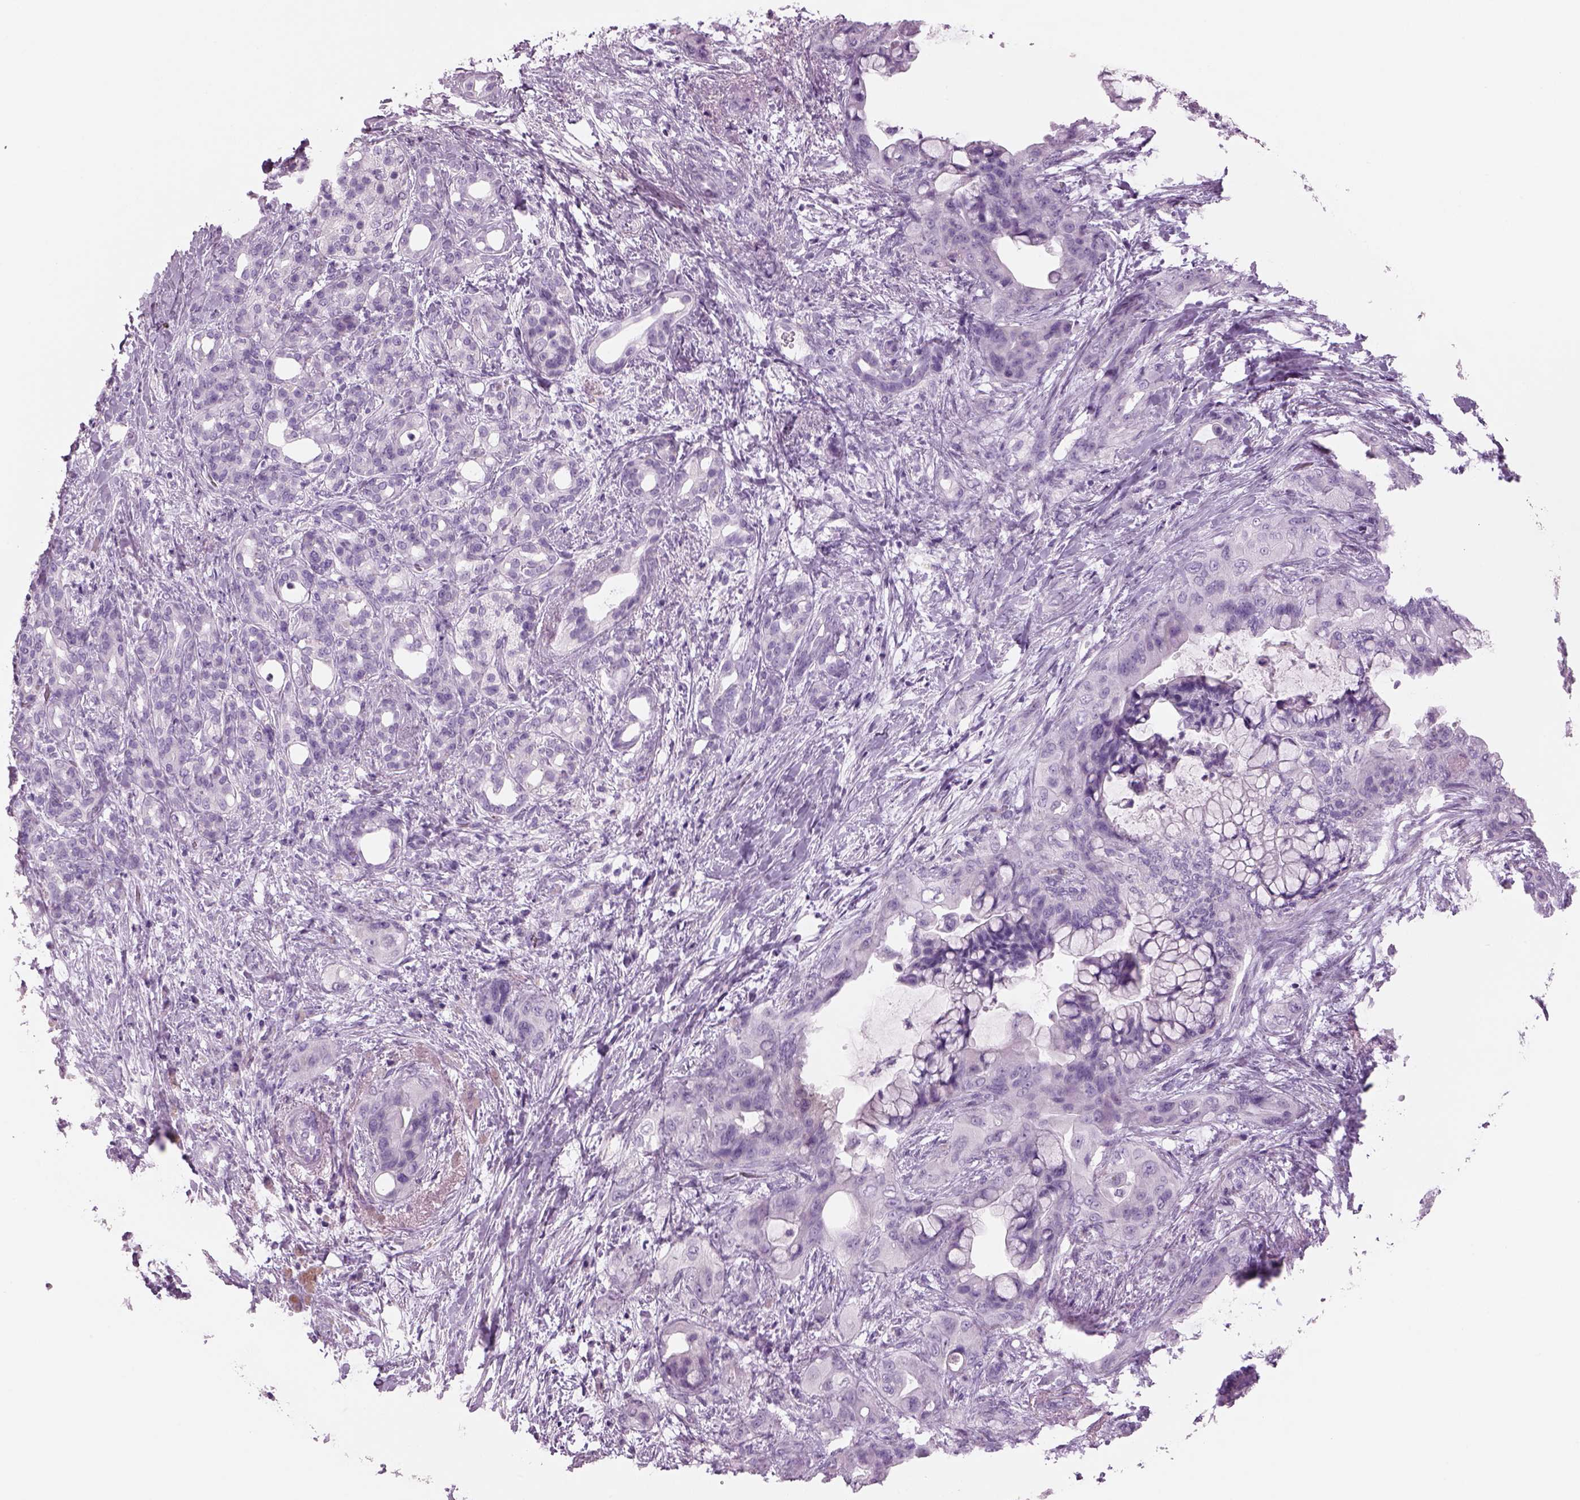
{"staining": {"intensity": "negative", "quantity": "none", "location": "none"}, "tissue": "pancreatic cancer", "cell_type": "Tumor cells", "image_type": "cancer", "snomed": [{"axis": "morphology", "description": "Adenocarcinoma, NOS"}, {"axis": "topography", "description": "Pancreas"}], "caption": "Human pancreatic cancer (adenocarcinoma) stained for a protein using IHC shows no expression in tumor cells.", "gene": "RHO", "patient": {"sex": "male", "age": 71}}